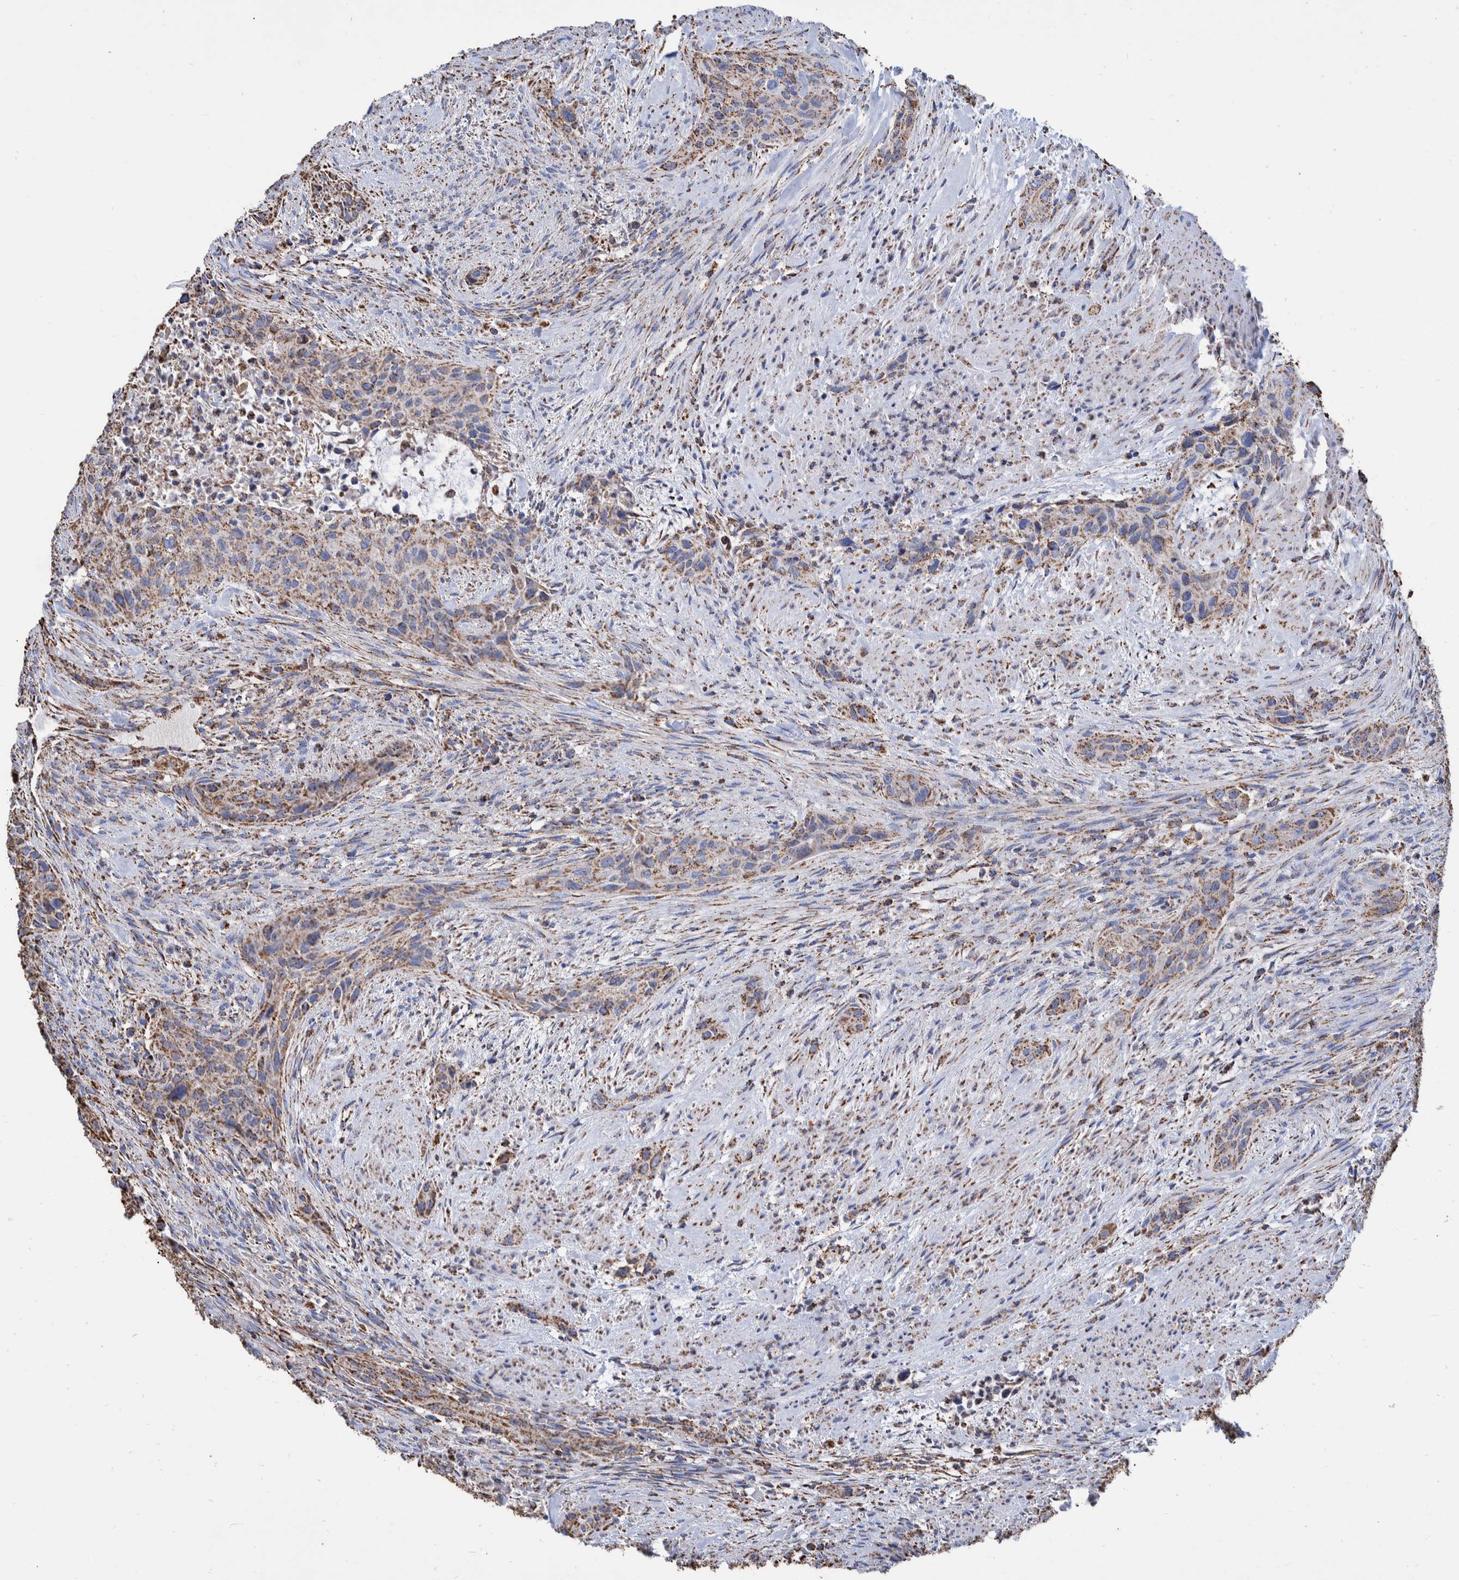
{"staining": {"intensity": "moderate", "quantity": ">75%", "location": "cytoplasmic/membranous"}, "tissue": "urothelial cancer", "cell_type": "Tumor cells", "image_type": "cancer", "snomed": [{"axis": "morphology", "description": "Urothelial carcinoma, High grade"}, {"axis": "topography", "description": "Urinary bladder"}], "caption": "Immunohistochemistry (IHC) of human urothelial carcinoma (high-grade) demonstrates medium levels of moderate cytoplasmic/membranous expression in approximately >75% of tumor cells. The protein is stained brown, and the nuclei are stained in blue (DAB IHC with brightfield microscopy, high magnification).", "gene": "VPS26C", "patient": {"sex": "male", "age": 35}}